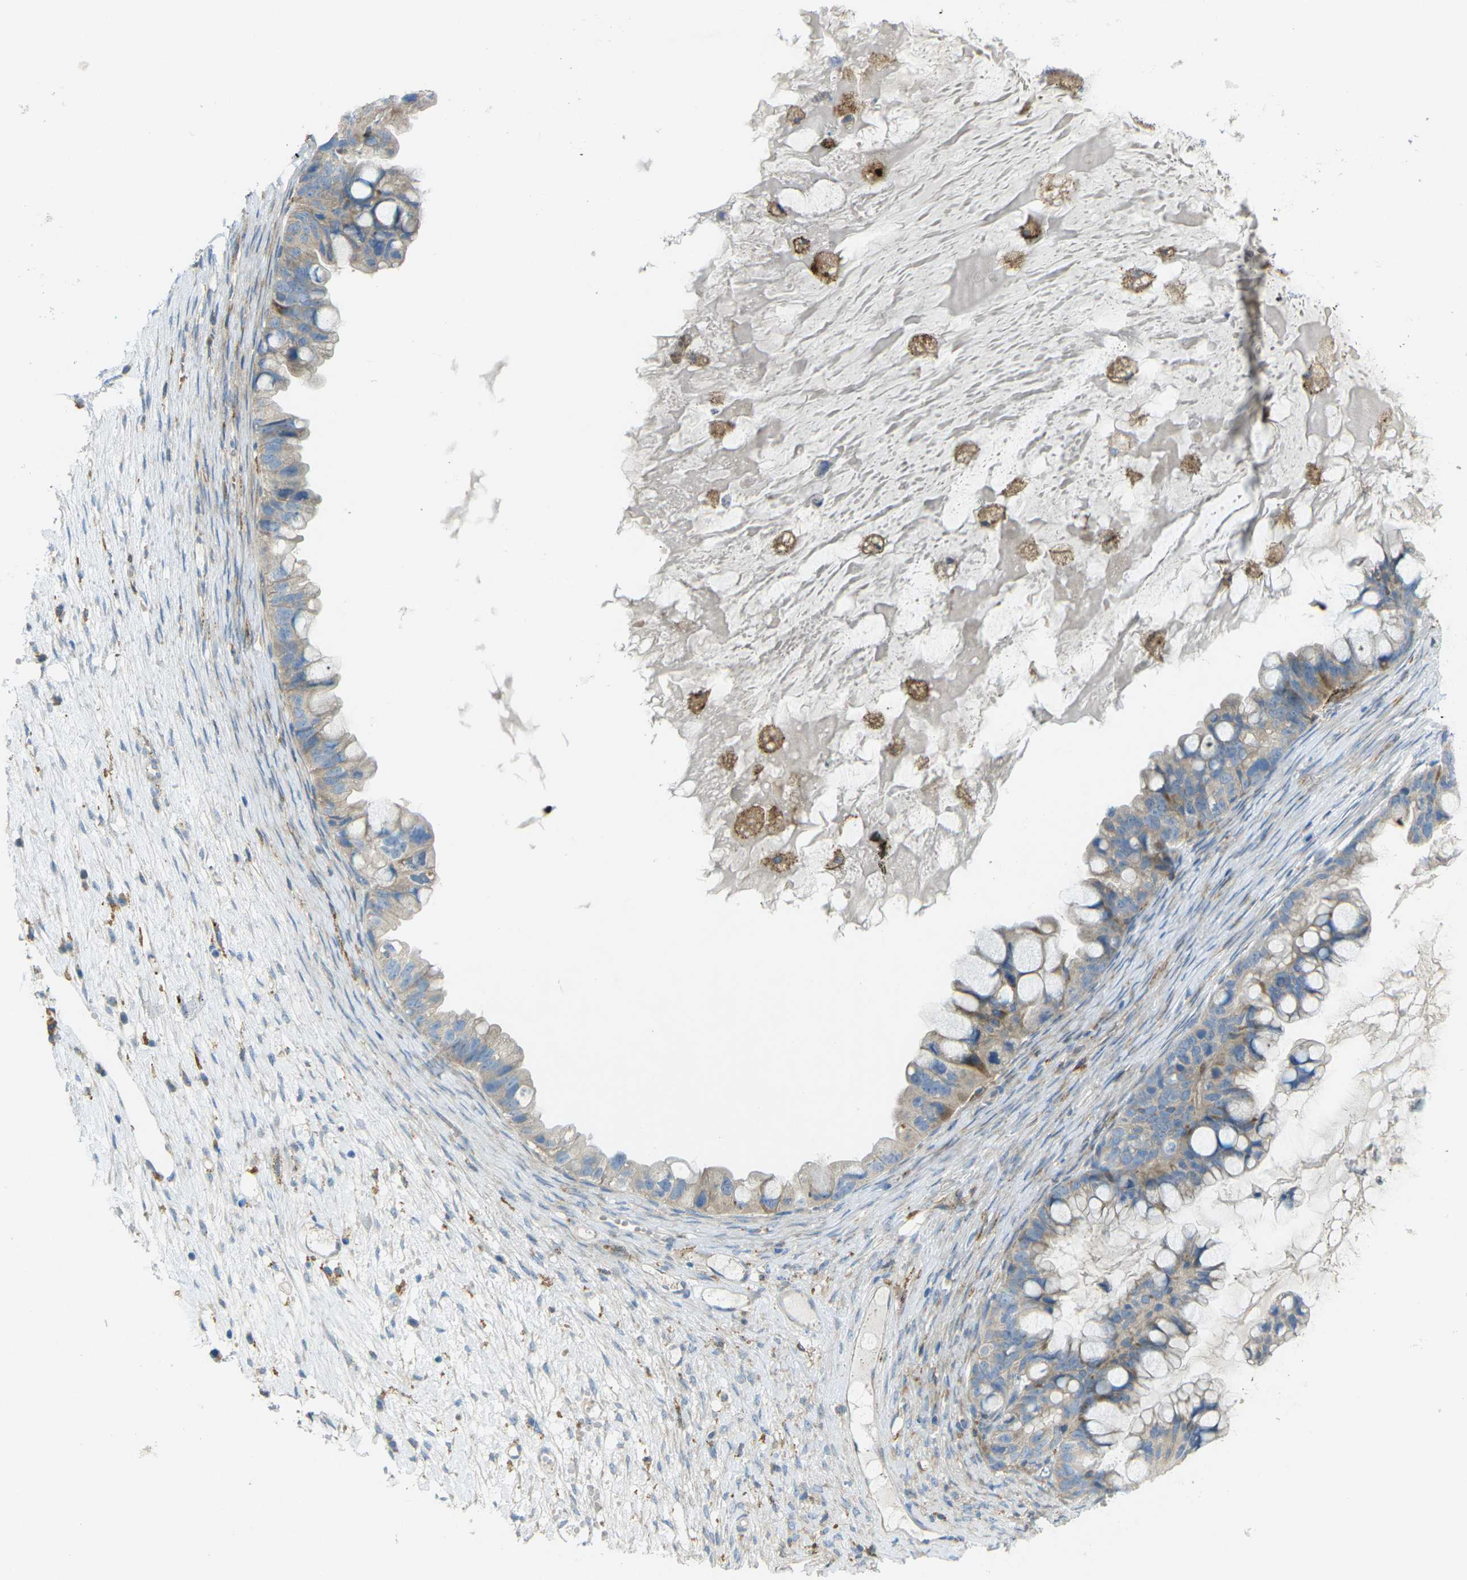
{"staining": {"intensity": "weak", "quantity": "25%-75%", "location": "cytoplasmic/membranous"}, "tissue": "ovarian cancer", "cell_type": "Tumor cells", "image_type": "cancer", "snomed": [{"axis": "morphology", "description": "Cystadenocarcinoma, mucinous, NOS"}, {"axis": "topography", "description": "Ovary"}], "caption": "Immunohistochemical staining of mucinous cystadenocarcinoma (ovarian) displays low levels of weak cytoplasmic/membranous positivity in approximately 25%-75% of tumor cells.", "gene": "MYLK4", "patient": {"sex": "female", "age": 80}}